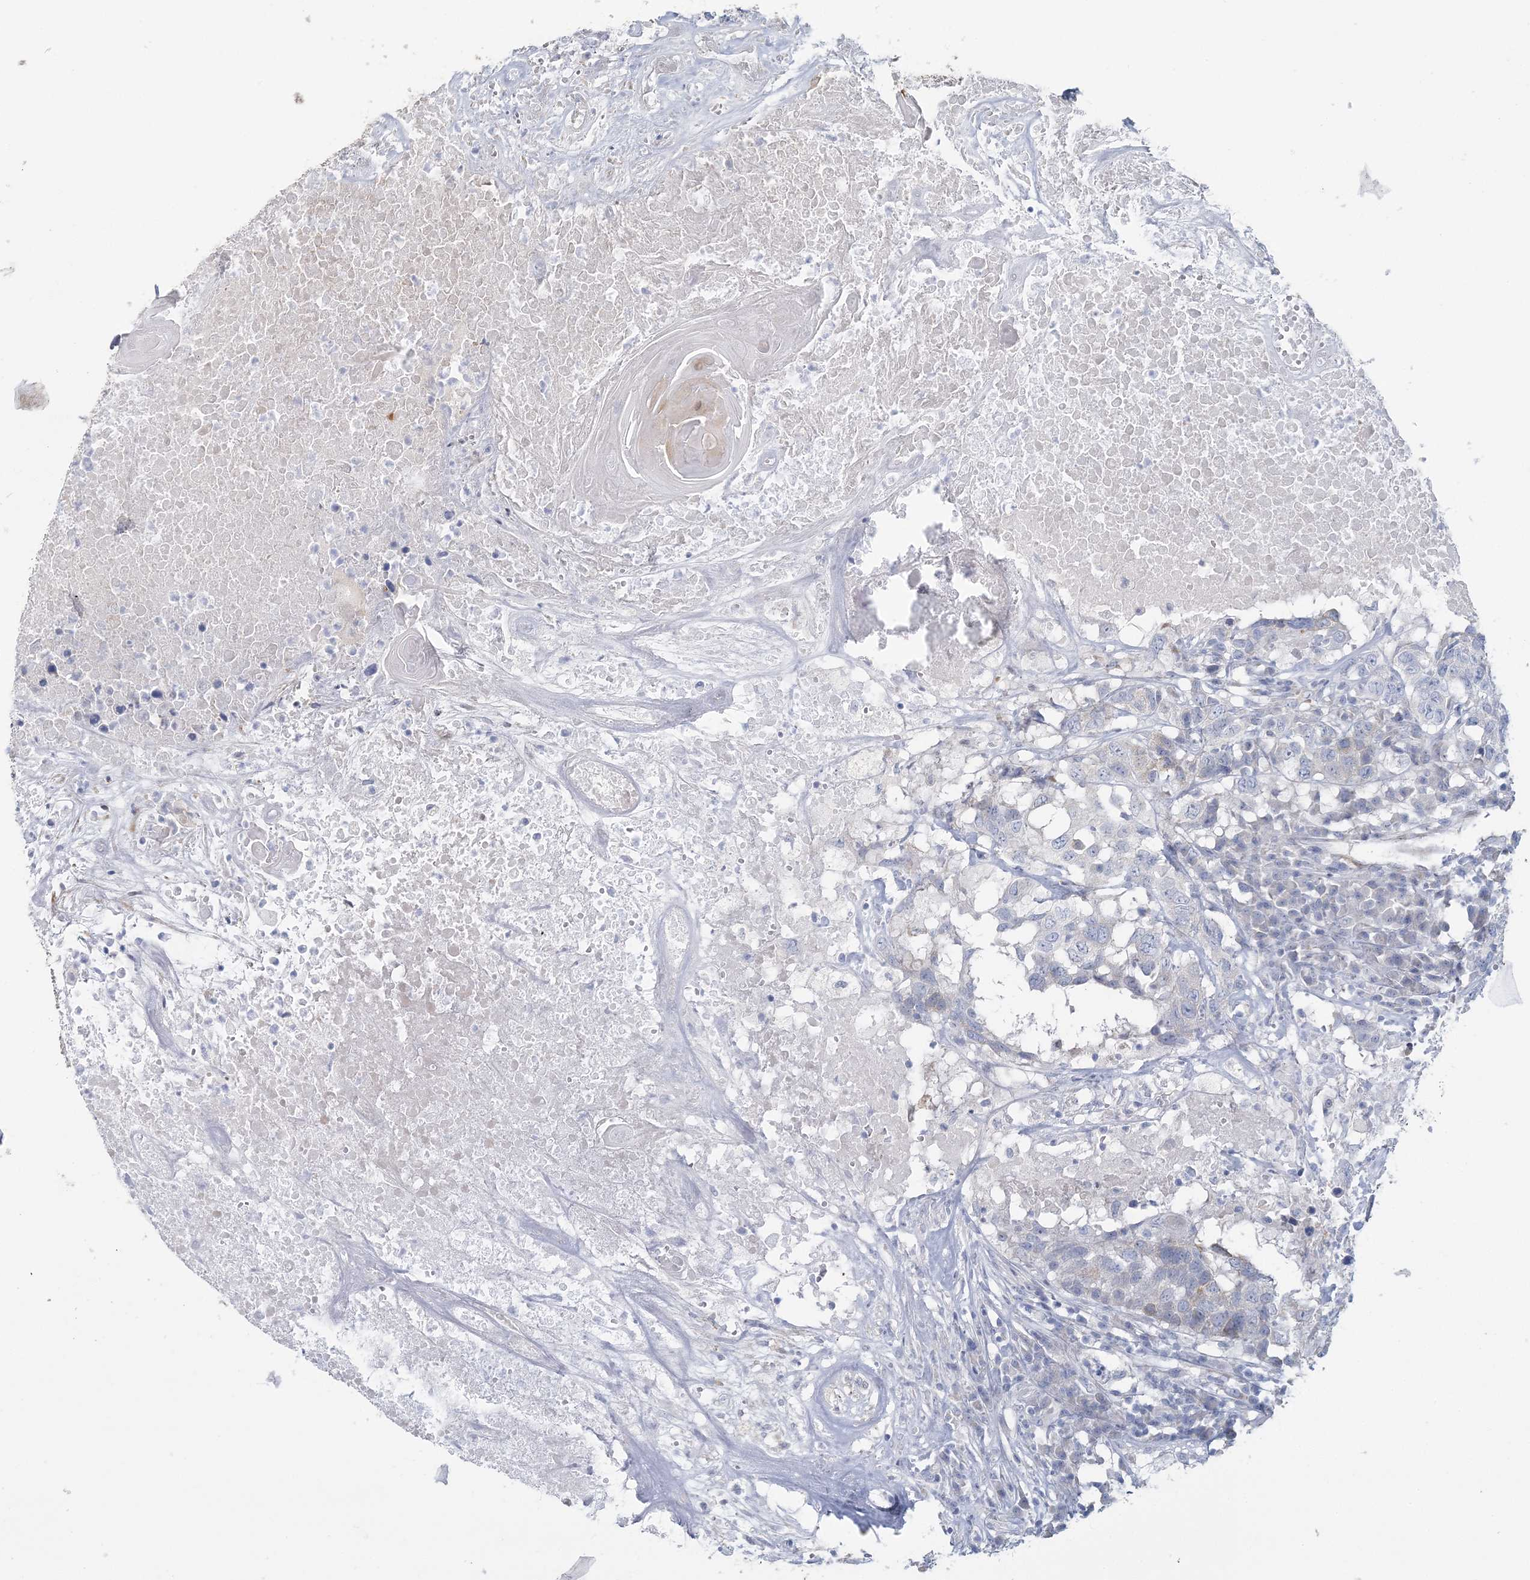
{"staining": {"intensity": "negative", "quantity": "none", "location": "none"}, "tissue": "head and neck cancer", "cell_type": "Tumor cells", "image_type": "cancer", "snomed": [{"axis": "morphology", "description": "Squamous cell carcinoma, NOS"}, {"axis": "topography", "description": "Head-Neck"}], "caption": "Head and neck cancer was stained to show a protein in brown. There is no significant staining in tumor cells. Brightfield microscopy of immunohistochemistry (IHC) stained with DAB (3,3'-diaminobenzidine) (brown) and hematoxylin (blue), captured at high magnification.", "gene": "CMBL", "patient": {"sex": "male", "age": 66}}